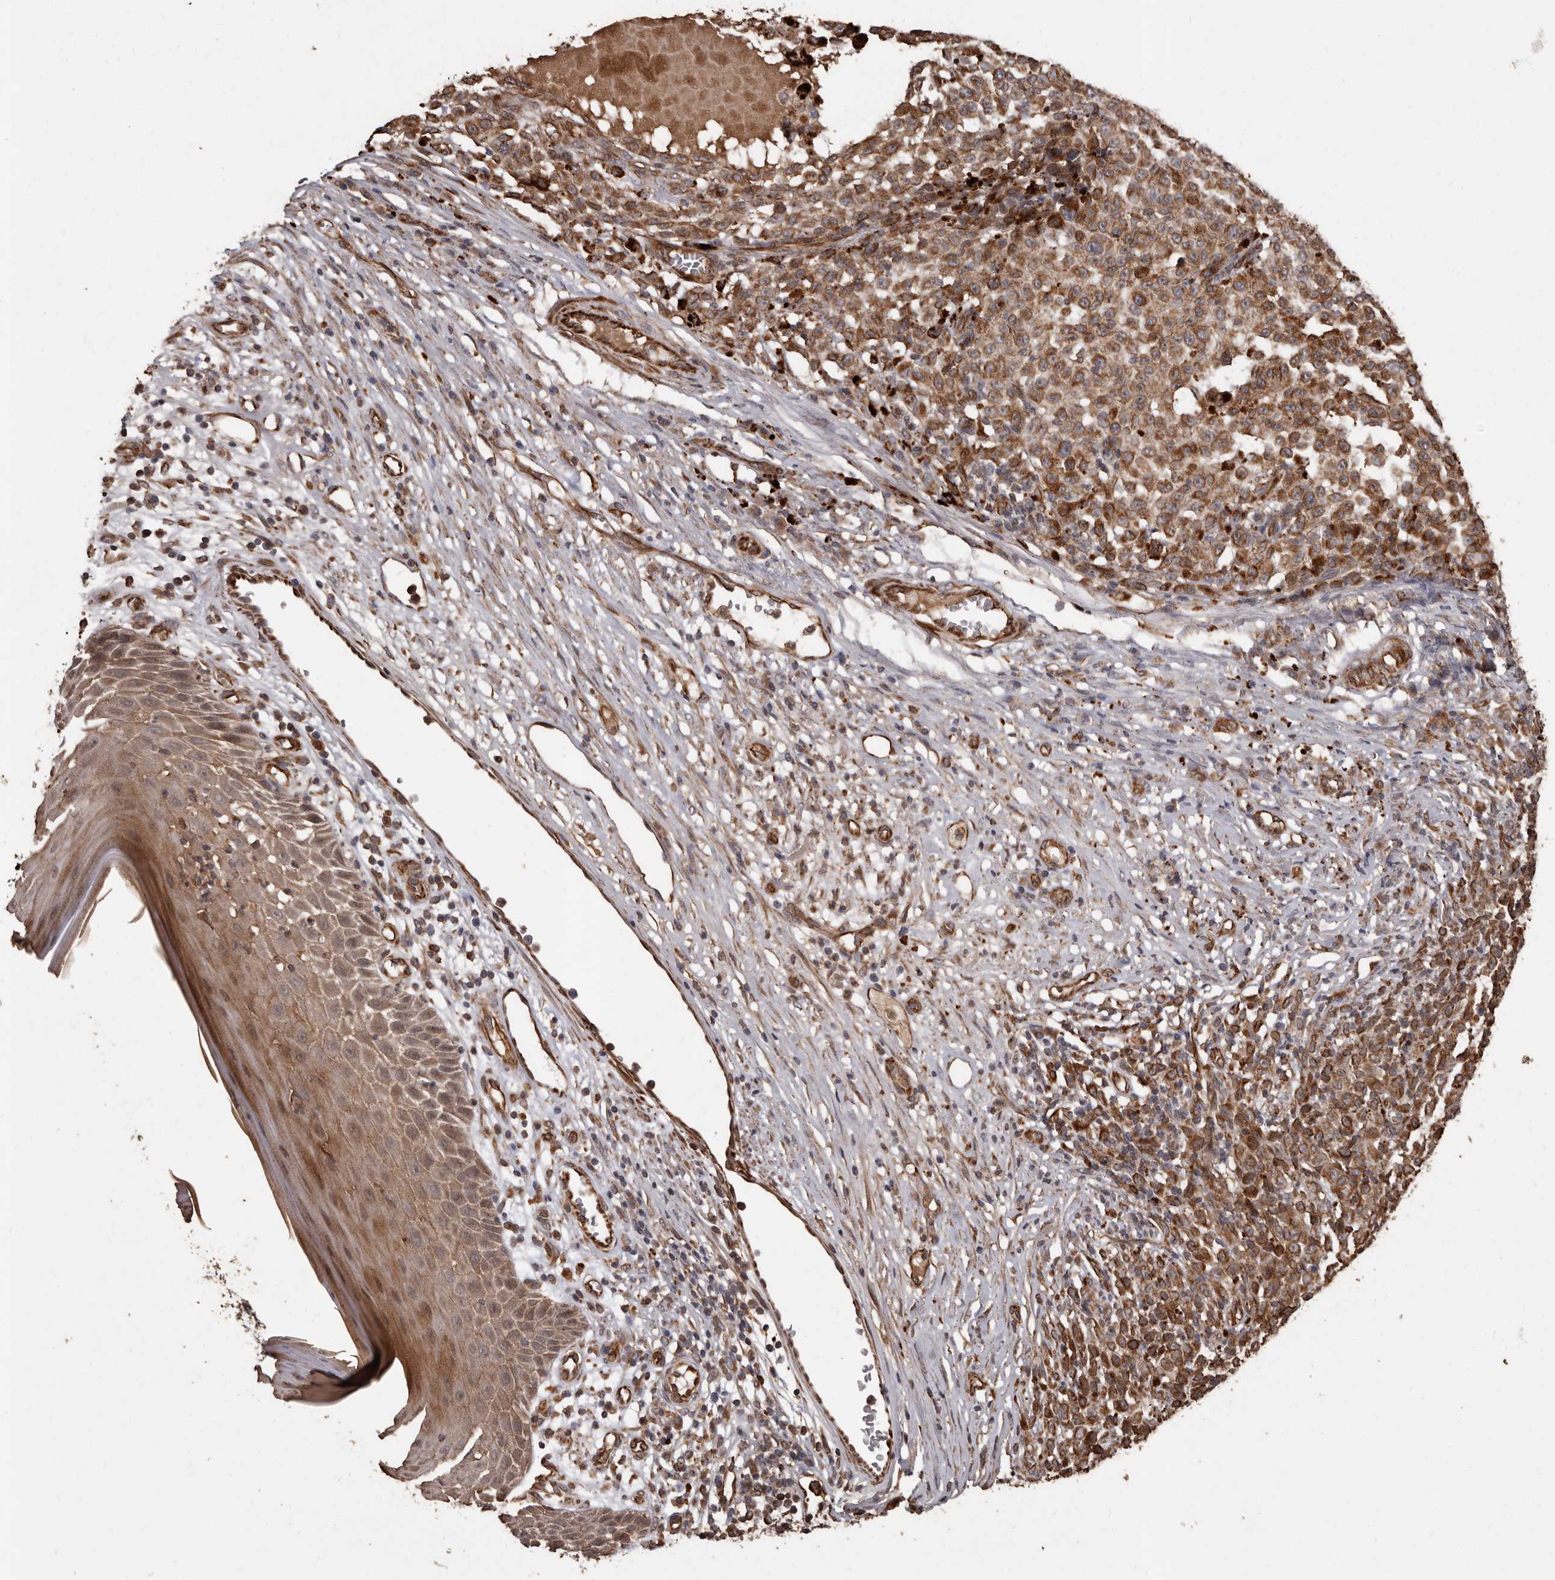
{"staining": {"intensity": "moderate", "quantity": ">75%", "location": "cytoplasmic/membranous"}, "tissue": "melanoma", "cell_type": "Tumor cells", "image_type": "cancer", "snomed": [{"axis": "morphology", "description": "Malignant melanoma, NOS"}, {"axis": "topography", "description": "Skin"}], "caption": "A brown stain shows moderate cytoplasmic/membranous staining of a protein in melanoma tumor cells. The protein is stained brown, and the nuclei are stained in blue (DAB (3,3'-diaminobenzidine) IHC with brightfield microscopy, high magnification).", "gene": "BRAT1", "patient": {"sex": "female", "age": 82}}